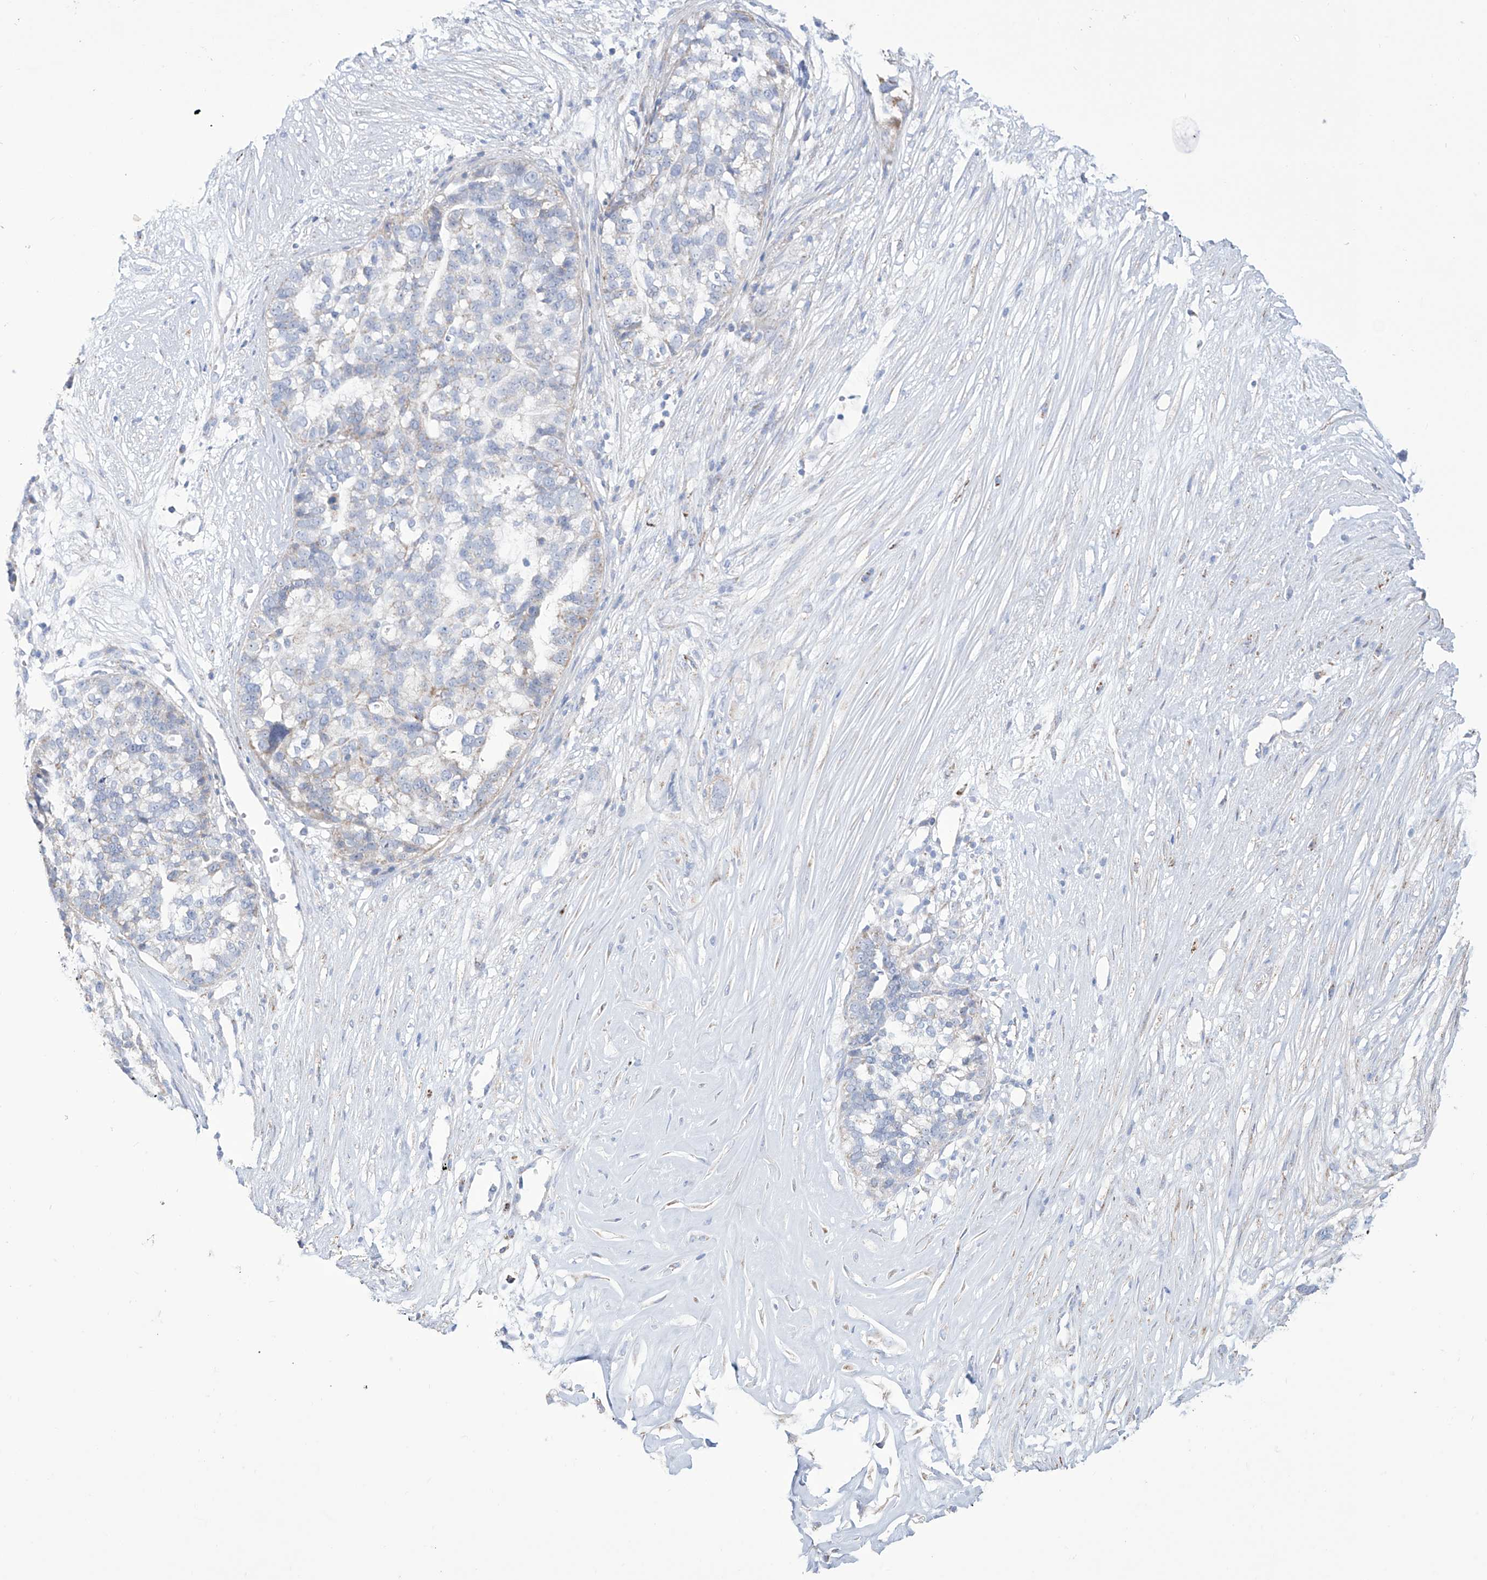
{"staining": {"intensity": "weak", "quantity": "25%-75%", "location": "cytoplasmic/membranous"}, "tissue": "ovarian cancer", "cell_type": "Tumor cells", "image_type": "cancer", "snomed": [{"axis": "morphology", "description": "Cystadenocarcinoma, serous, NOS"}, {"axis": "topography", "description": "Ovary"}], "caption": "Immunohistochemical staining of ovarian serous cystadenocarcinoma exhibits low levels of weak cytoplasmic/membranous protein positivity in about 25%-75% of tumor cells. (Brightfield microscopy of DAB IHC at high magnification).", "gene": "ALDH6A1", "patient": {"sex": "female", "age": 59}}